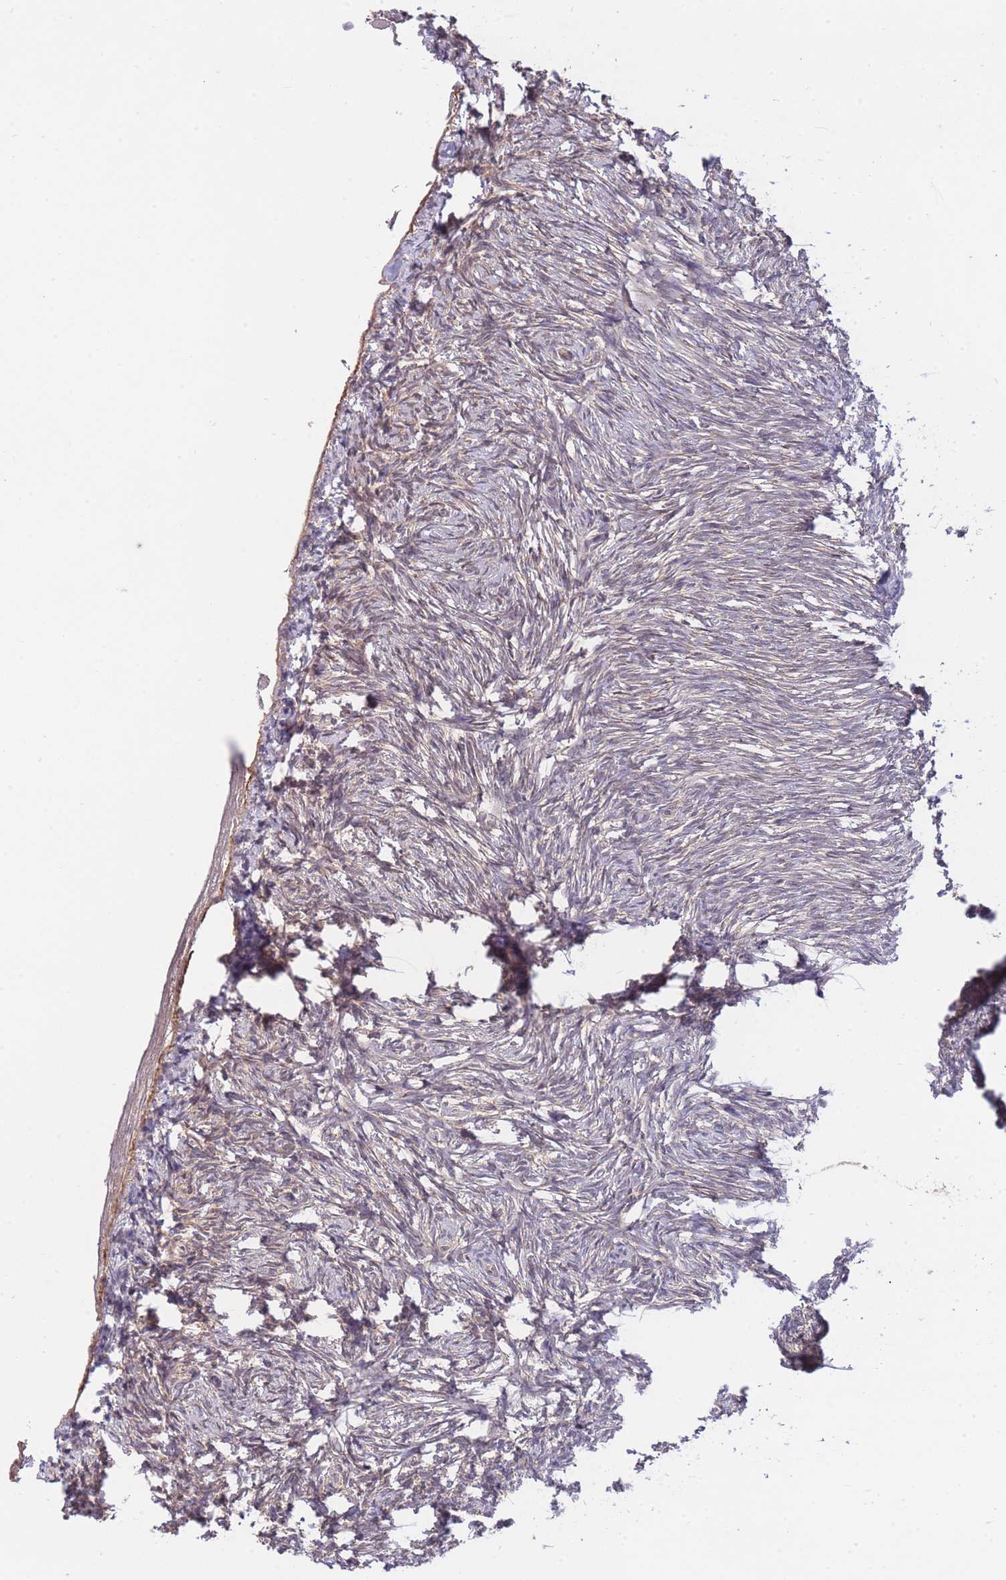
{"staining": {"intensity": "weak", "quantity": "<25%", "location": "cytoplasmic/membranous"}, "tissue": "ovary", "cell_type": "Ovarian stroma cells", "image_type": "normal", "snomed": [{"axis": "morphology", "description": "Normal tissue, NOS"}, {"axis": "topography", "description": "Ovary"}], "caption": "The IHC histopathology image has no significant positivity in ovarian stroma cells of ovary. (DAB immunohistochemistry (IHC), high magnification).", "gene": "SMC6", "patient": {"sex": "female", "age": 51}}